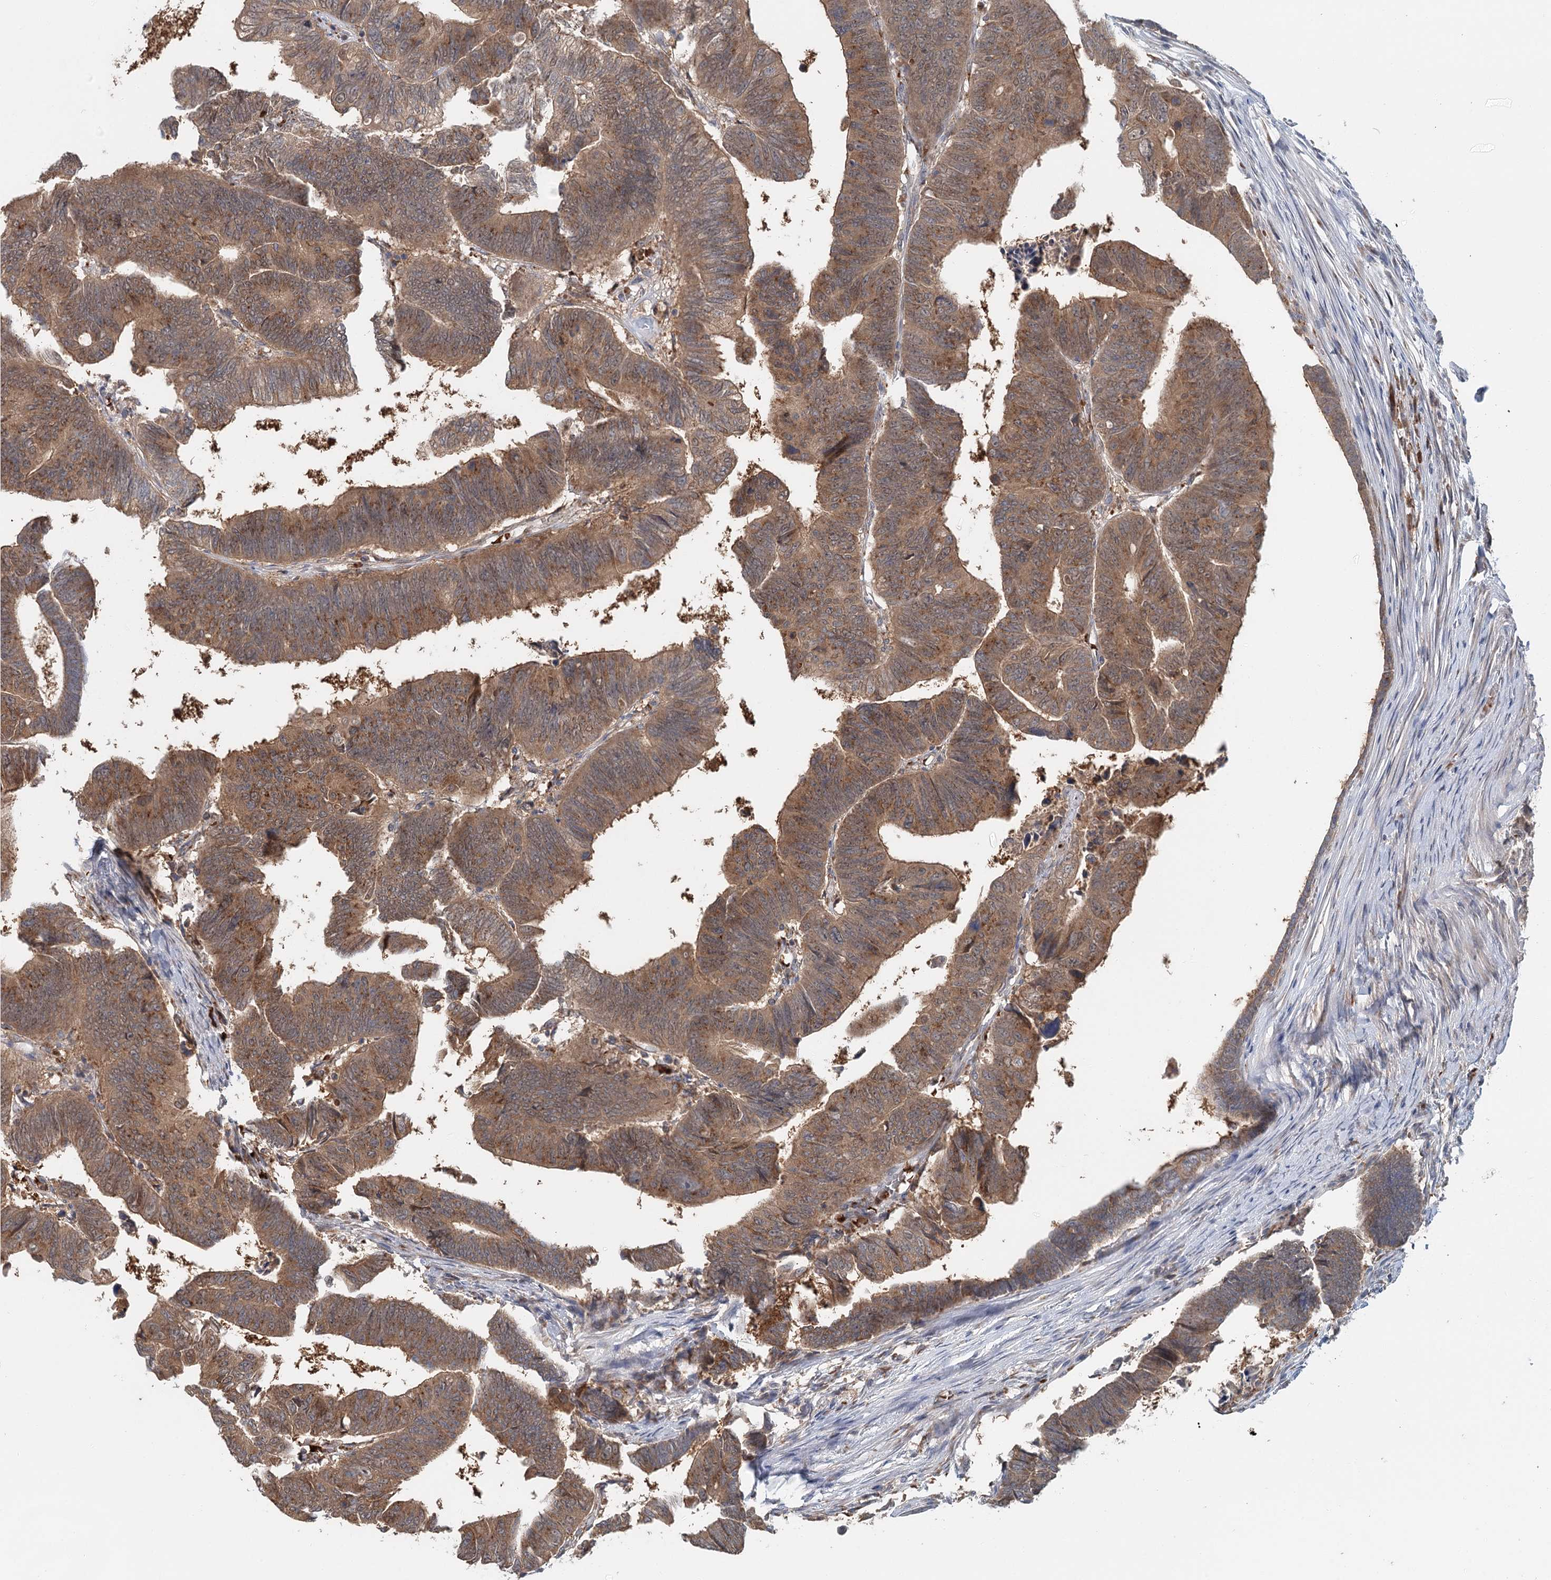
{"staining": {"intensity": "moderate", "quantity": ">75%", "location": "cytoplasmic/membranous"}, "tissue": "colorectal cancer", "cell_type": "Tumor cells", "image_type": "cancer", "snomed": [{"axis": "morphology", "description": "Adenocarcinoma, NOS"}, {"axis": "topography", "description": "Rectum"}], "caption": "A brown stain highlights moderate cytoplasmic/membranous positivity of a protein in human colorectal cancer (adenocarcinoma) tumor cells.", "gene": "ADK", "patient": {"sex": "female", "age": 65}}